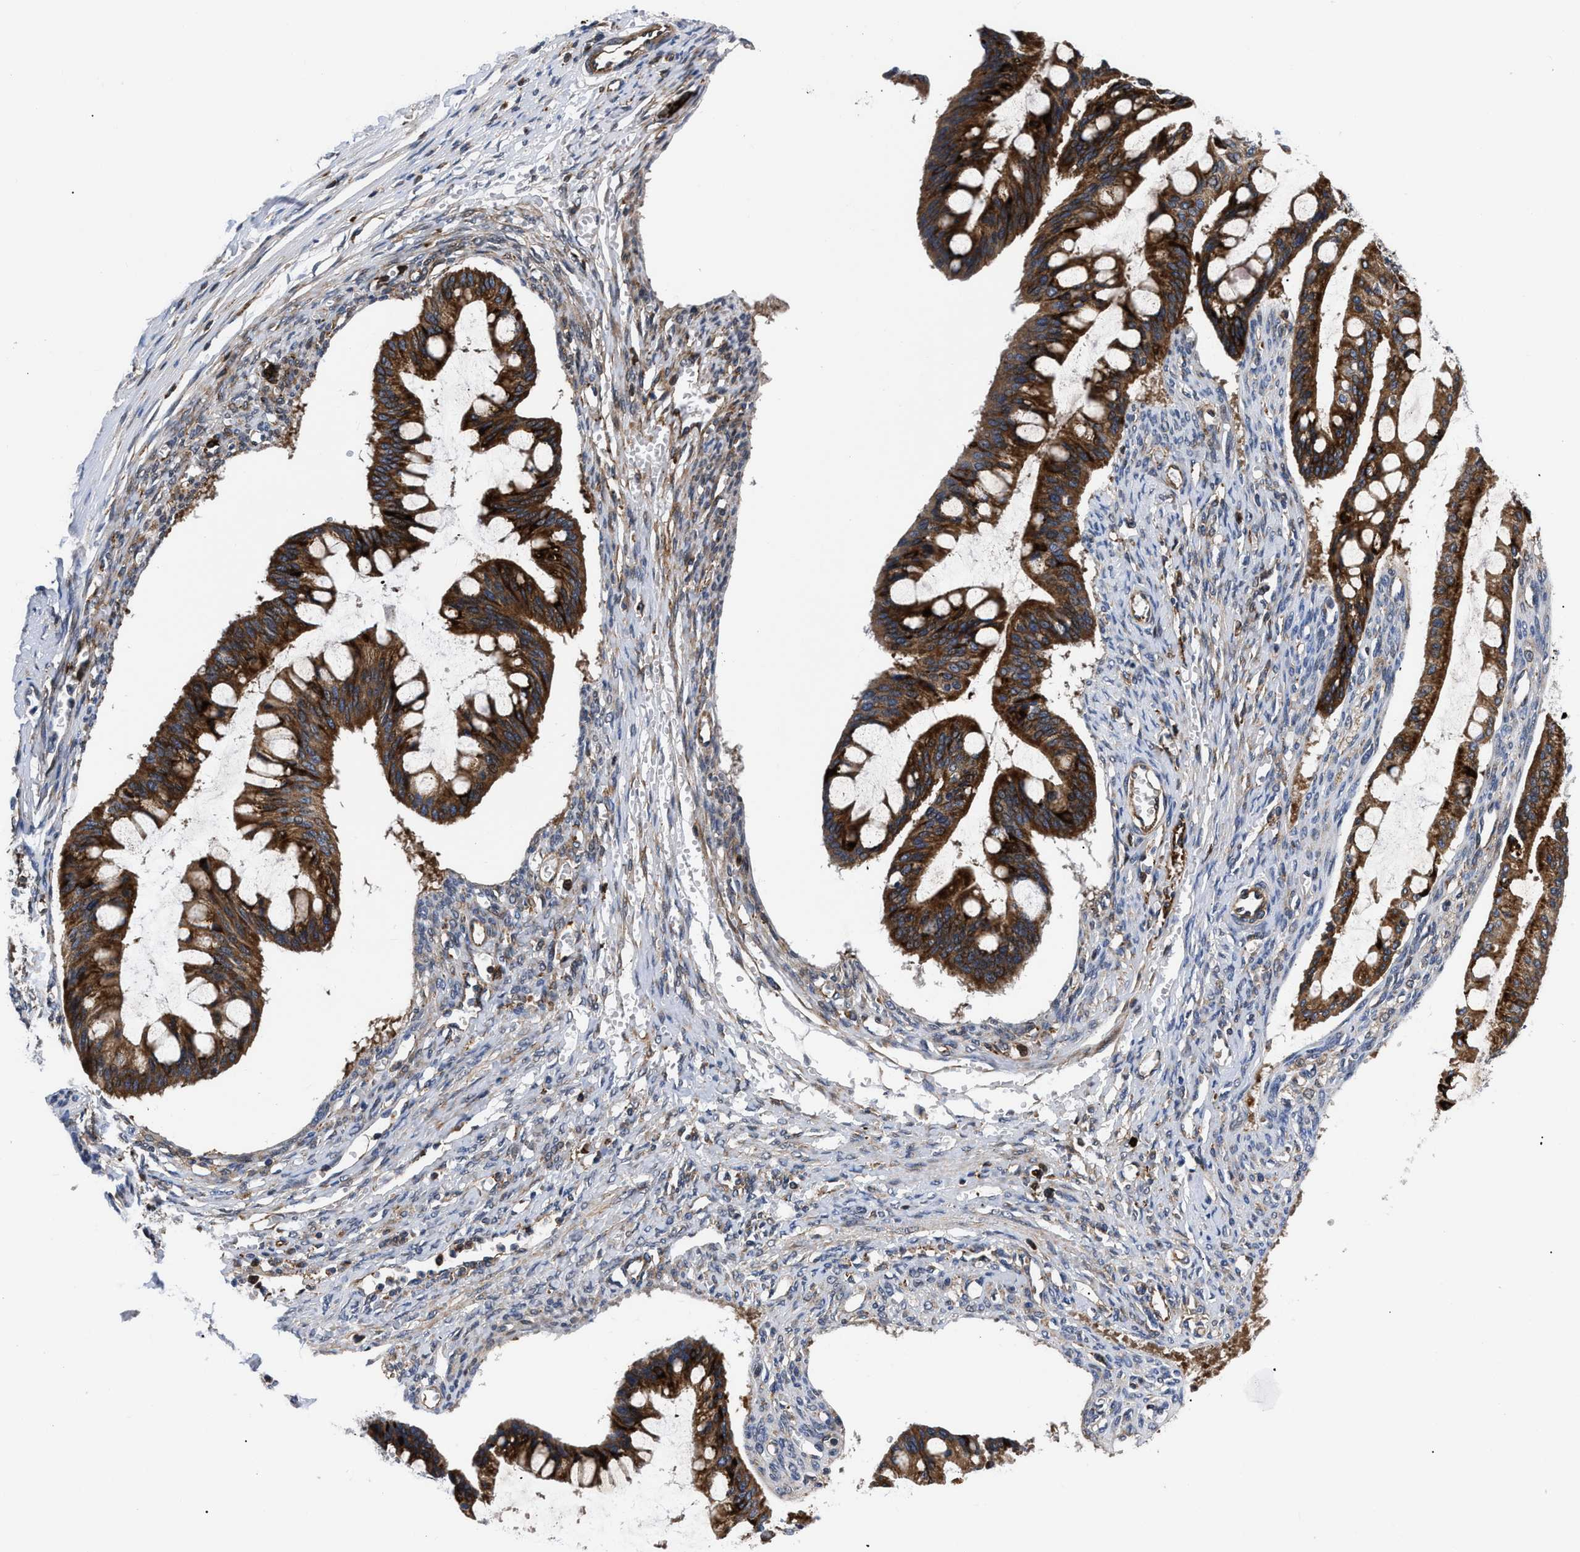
{"staining": {"intensity": "strong", "quantity": ">75%", "location": "cytoplasmic/membranous"}, "tissue": "ovarian cancer", "cell_type": "Tumor cells", "image_type": "cancer", "snomed": [{"axis": "morphology", "description": "Cystadenocarcinoma, mucinous, NOS"}, {"axis": "topography", "description": "Ovary"}], "caption": "Immunohistochemistry histopathology image of neoplastic tissue: mucinous cystadenocarcinoma (ovarian) stained using immunohistochemistry exhibits high levels of strong protein expression localized specifically in the cytoplasmic/membranous of tumor cells, appearing as a cytoplasmic/membranous brown color.", "gene": "SPAST", "patient": {"sex": "female", "age": 73}}